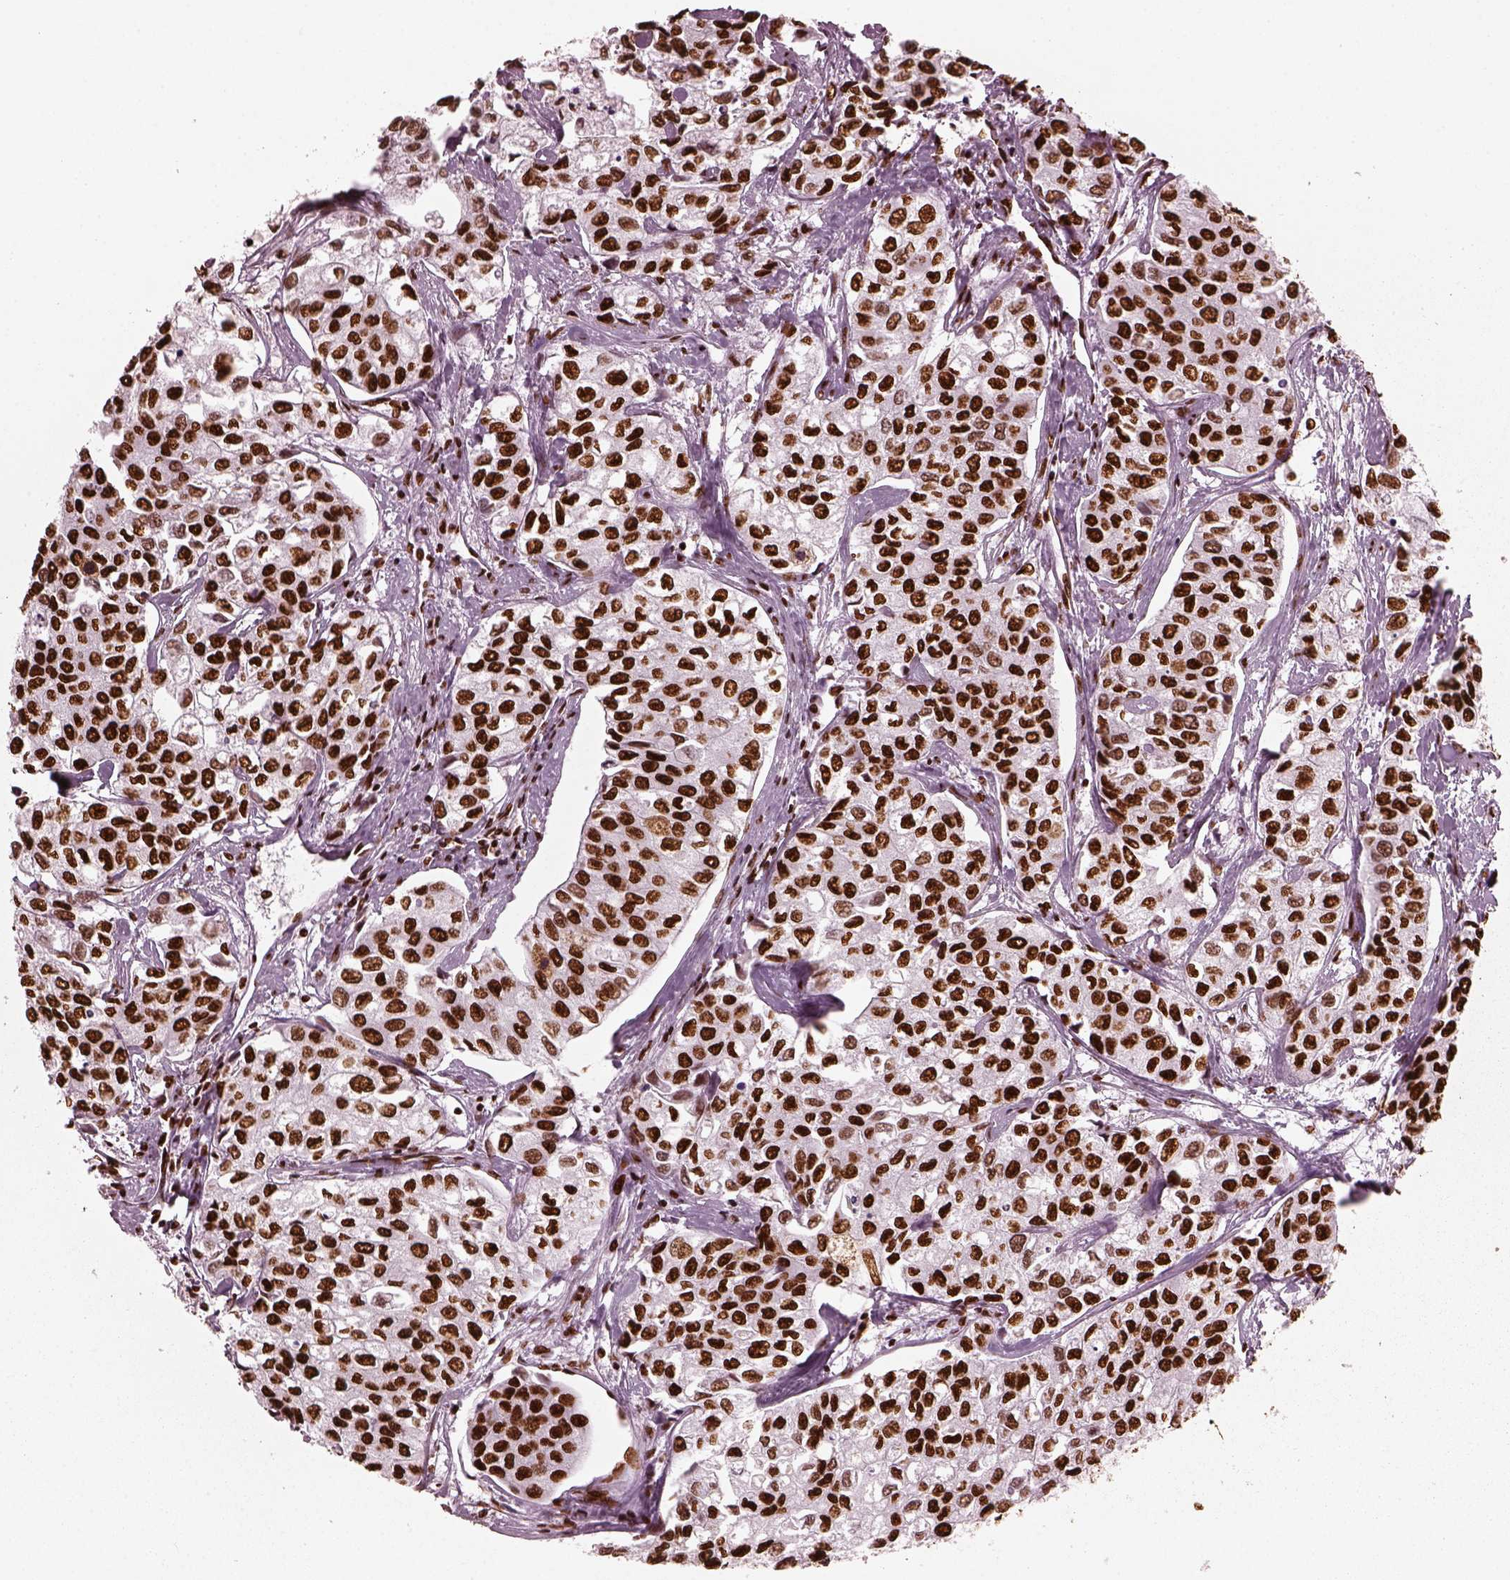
{"staining": {"intensity": "strong", "quantity": ">75%", "location": "nuclear"}, "tissue": "urothelial cancer", "cell_type": "Tumor cells", "image_type": "cancer", "snomed": [{"axis": "morphology", "description": "Urothelial carcinoma, High grade"}, {"axis": "topography", "description": "Urinary bladder"}], "caption": "Urothelial carcinoma (high-grade) stained for a protein (brown) exhibits strong nuclear positive staining in approximately >75% of tumor cells.", "gene": "CBFA2T3", "patient": {"sex": "male", "age": 73}}